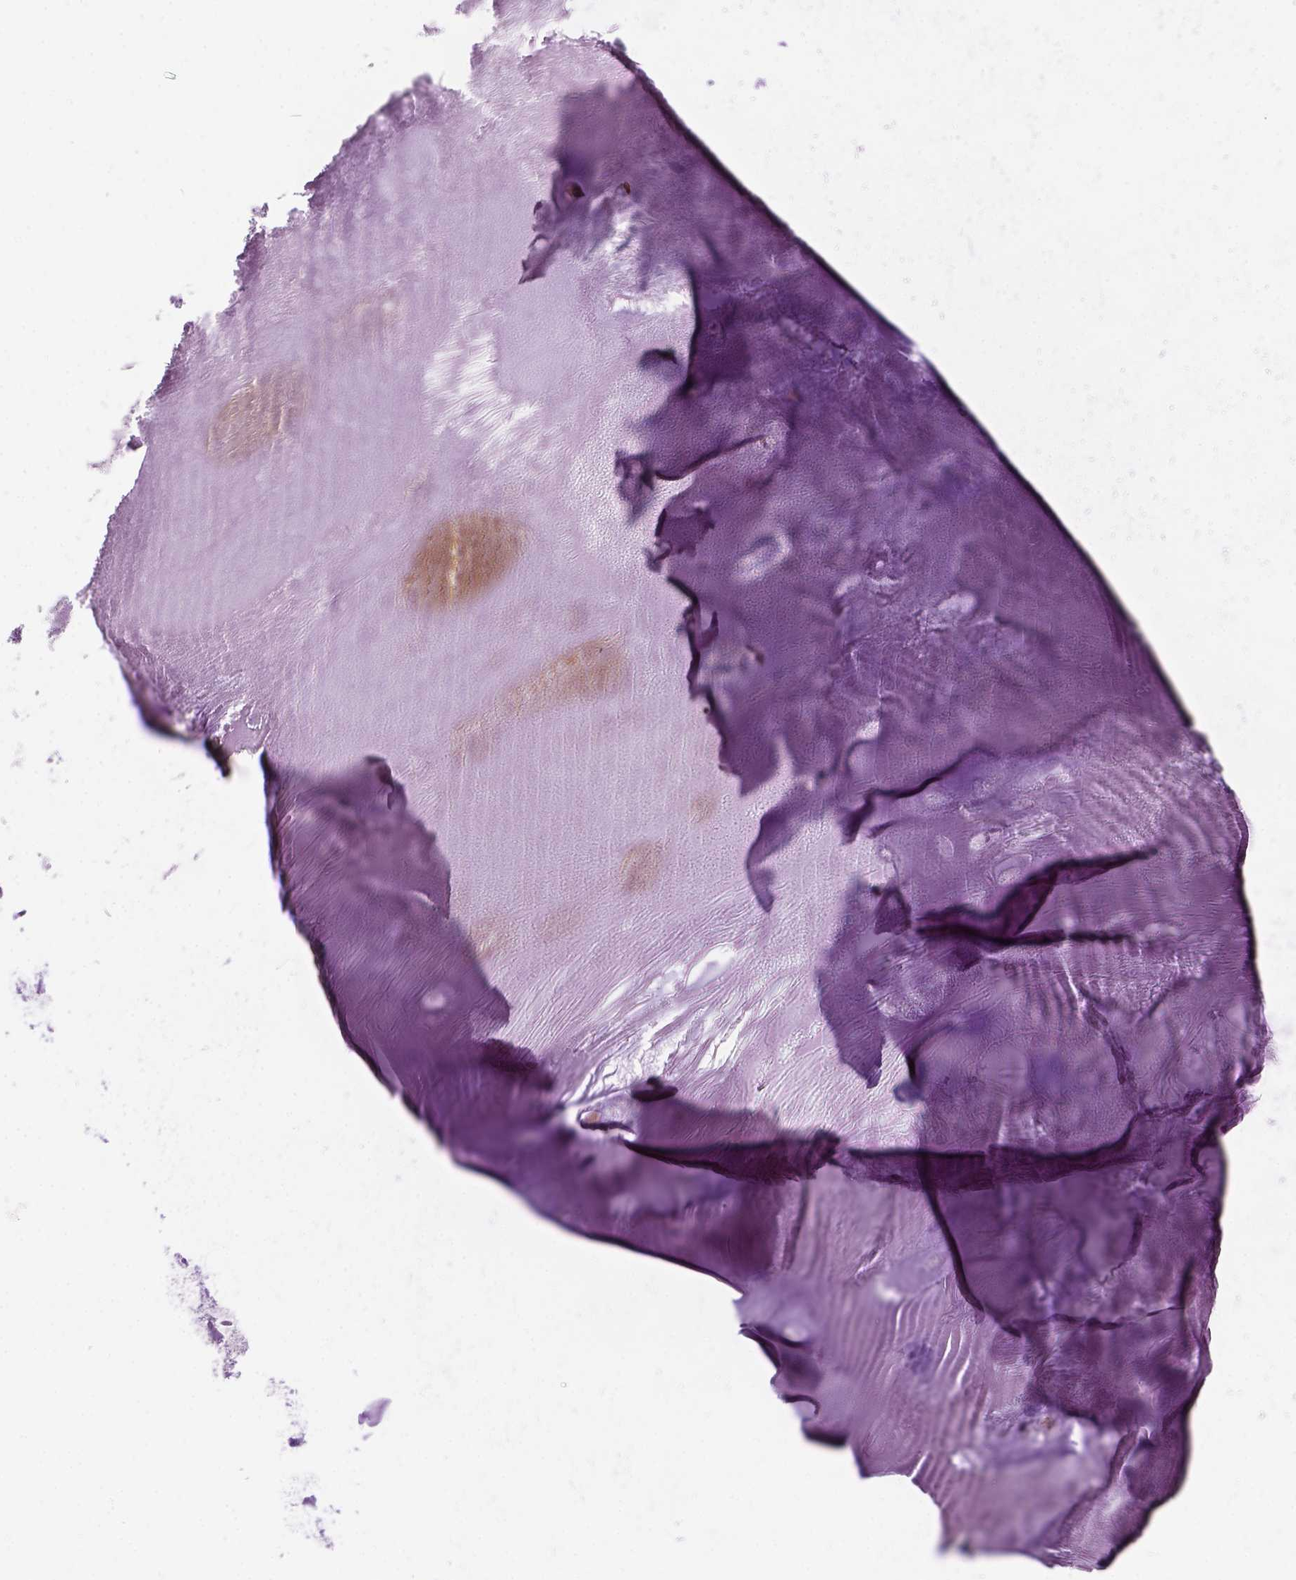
{"staining": {"intensity": "negative", "quantity": "none", "location": "none"}, "tissue": "soft tissue", "cell_type": "Chondrocytes", "image_type": "normal", "snomed": [{"axis": "morphology", "description": "Normal tissue, NOS"}, {"axis": "morphology", "description": "Squamous cell carcinoma, NOS"}, {"axis": "topography", "description": "Cartilage tissue"}, {"axis": "topography", "description": "Bronchus"}, {"axis": "topography", "description": "Lung"}], "caption": "Chondrocytes show no significant protein staining in normal soft tissue.", "gene": "CD84", "patient": {"sex": "male", "age": 66}}